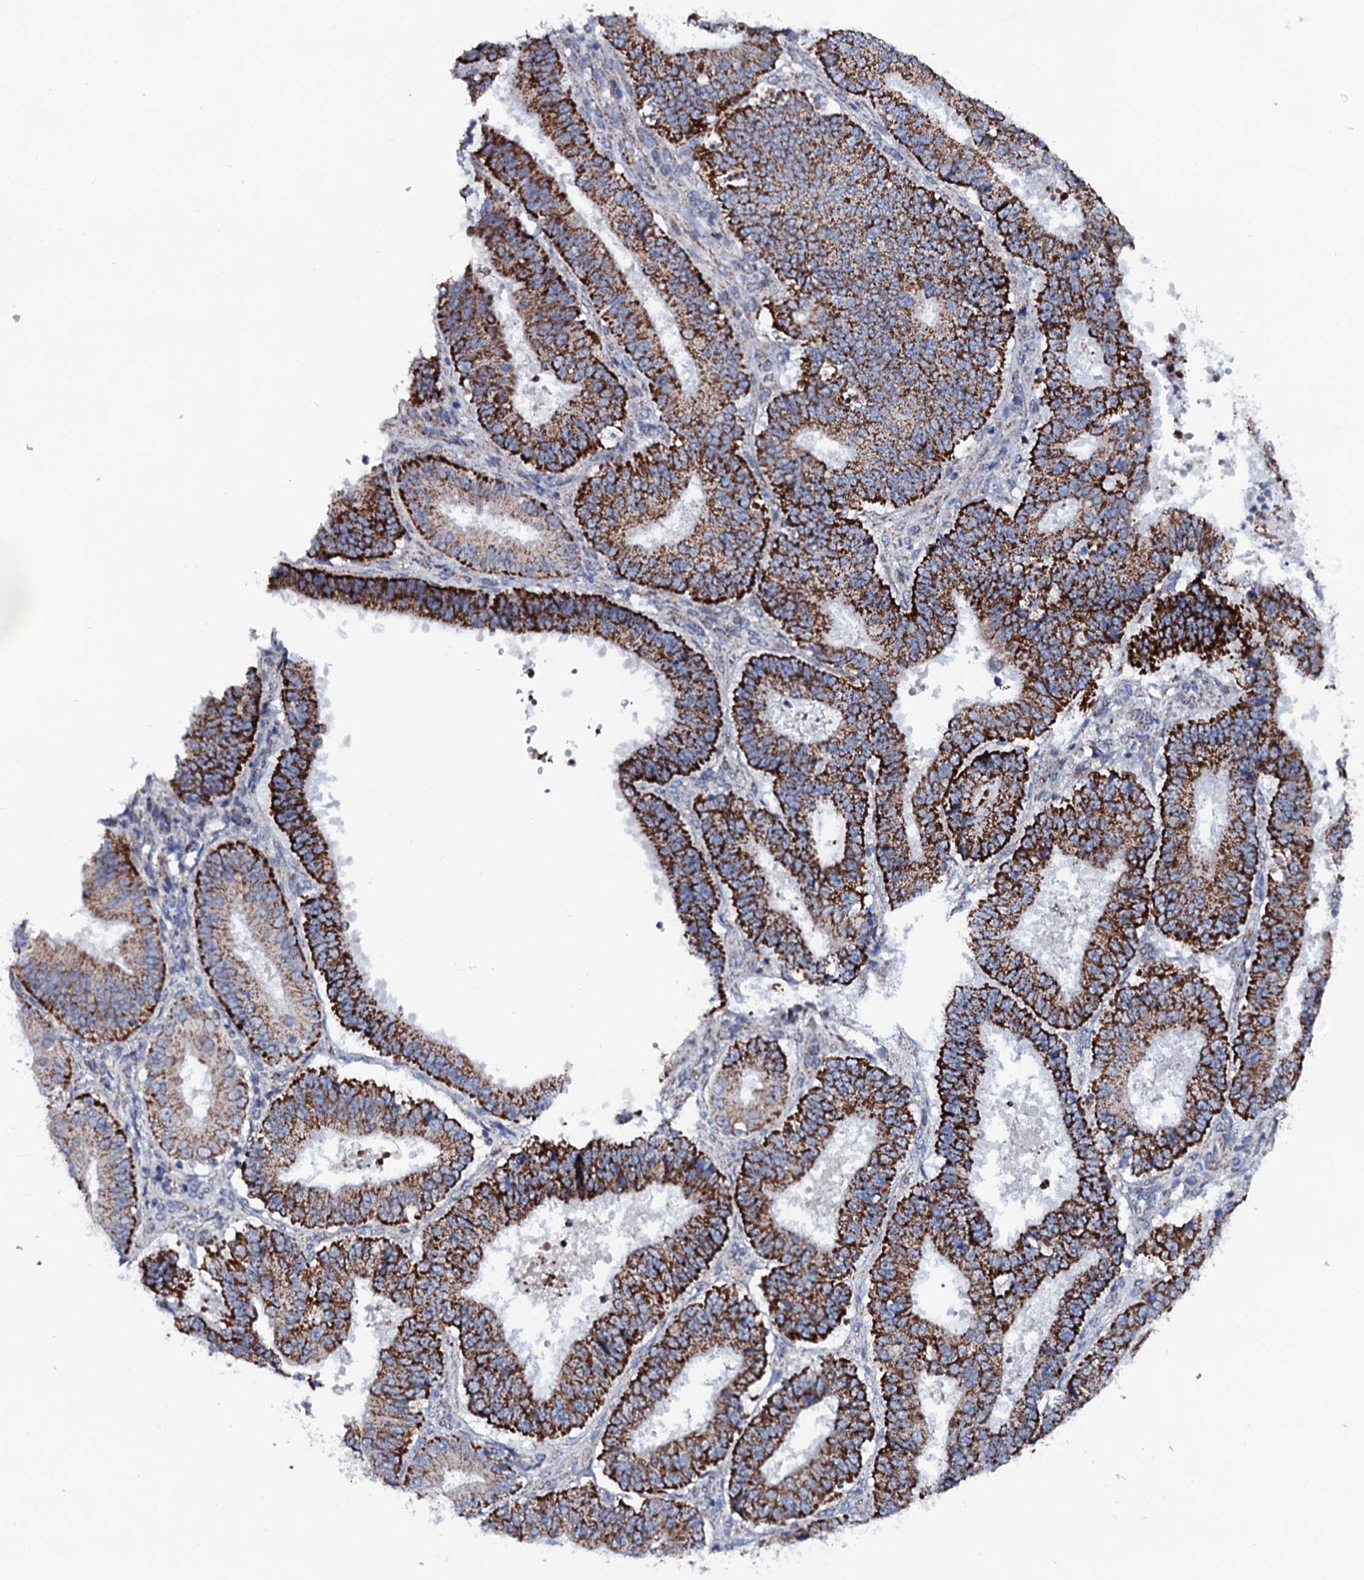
{"staining": {"intensity": "moderate", "quantity": ">75%", "location": "cytoplasmic/membranous"}, "tissue": "ovarian cancer", "cell_type": "Tumor cells", "image_type": "cancer", "snomed": [{"axis": "morphology", "description": "Carcinoma, endometroid"}, {"axis": "topography", "description": "Appendix"}, {"axis": "topography", "description": "Ovary"}], "caption": "Endometroid carcinoma (ovarian) stained with a protein marker exhibits moderate staining in tumor cells.", "gene": "PTCD3", "patient": {"sex": "female", "age": 42}}